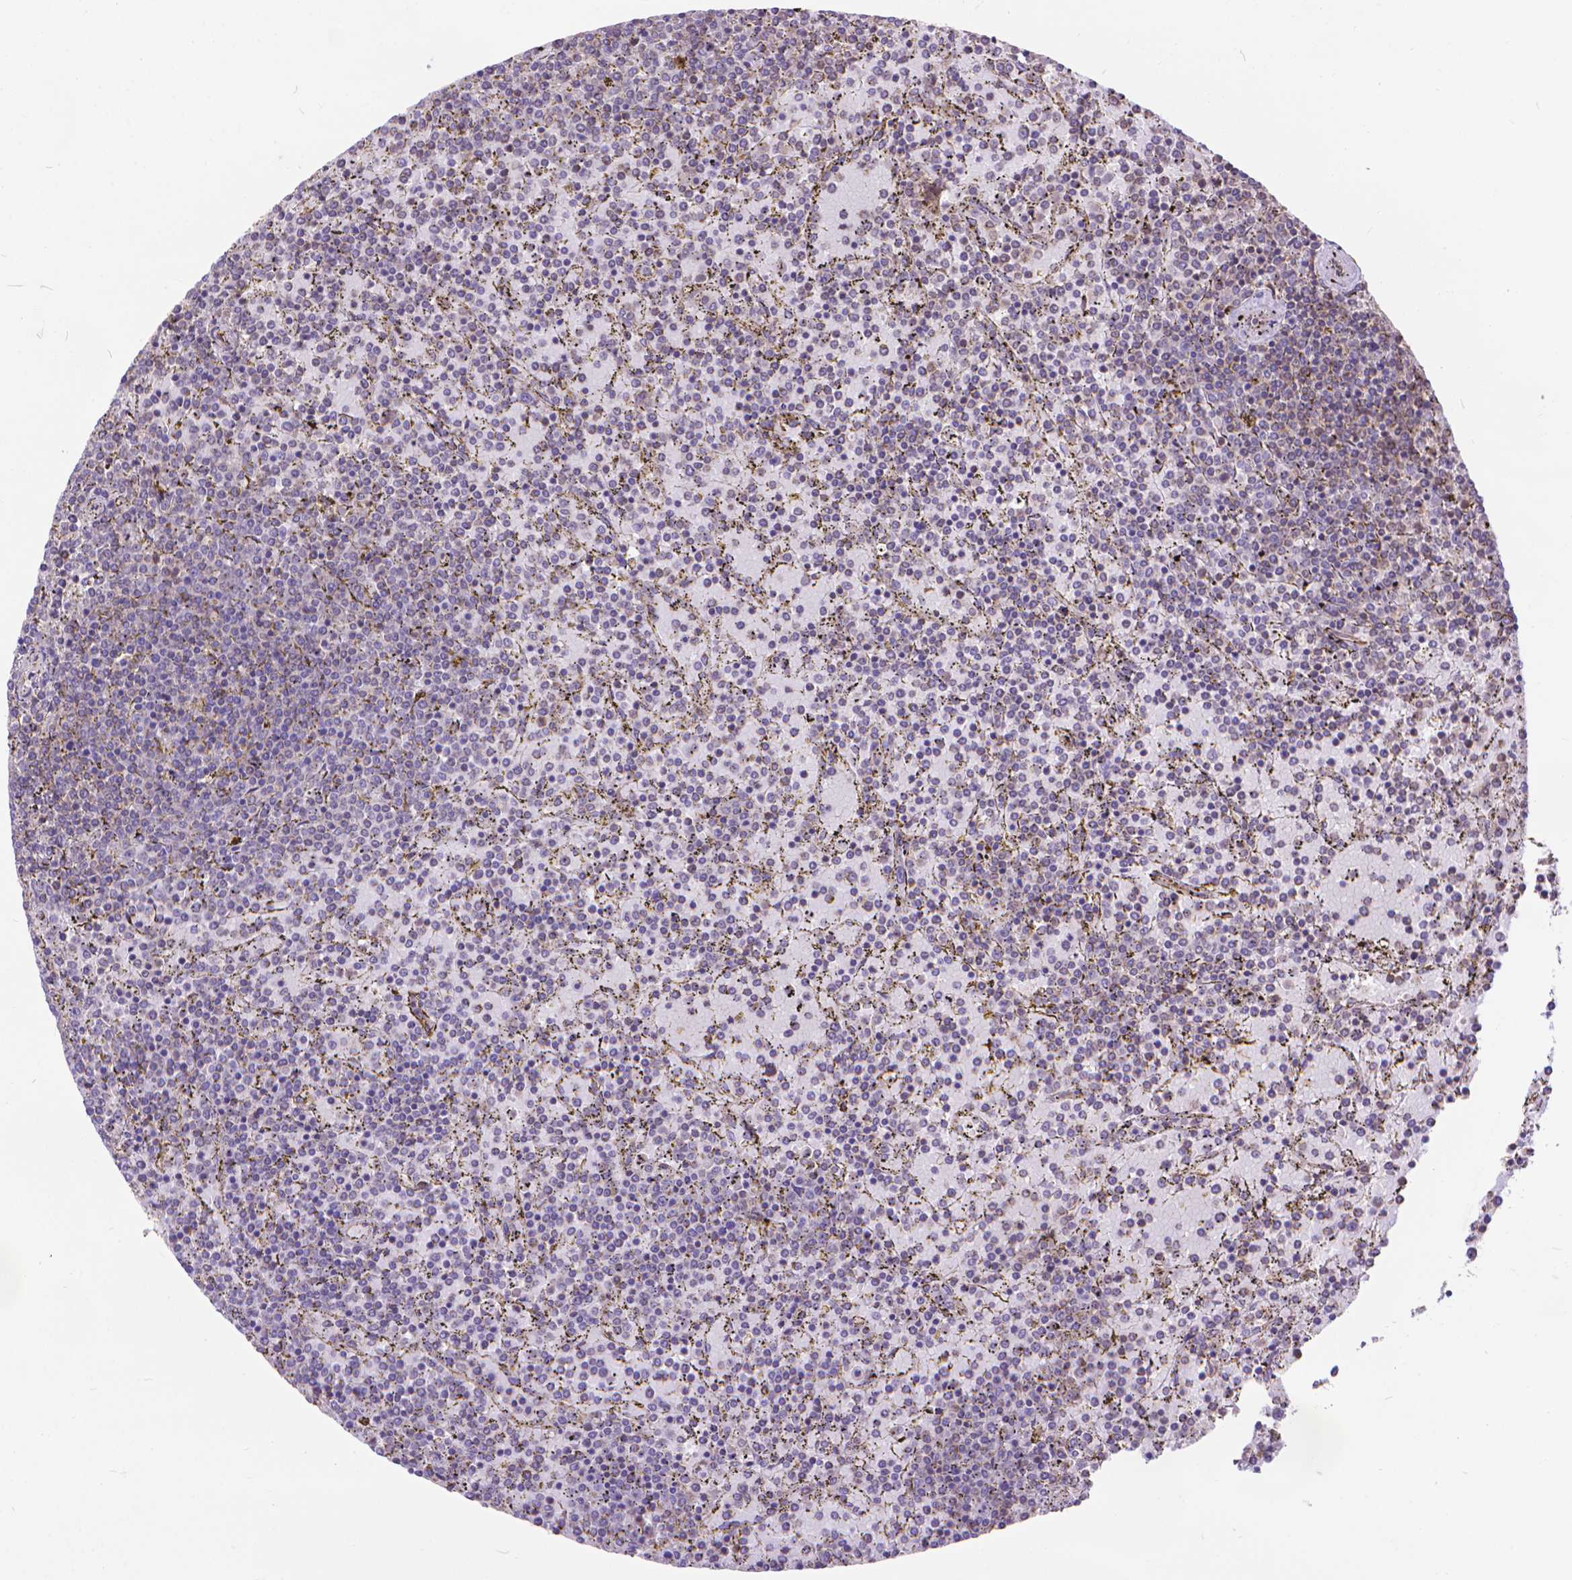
{"staining": {"intensity": "negative", "quantity": "none", "location": "none"}, "tissue": "lymphoma", "cell_type": "Tumor cells", "image_type": "cancer", "snomed": [{"axis": "morphology", "description": "Malignant lymphoma, non-Hodgkin's type, Low grade"}, {"axis": "topography", "description": "Spleen"}], "caption": "Immunohistochemical staining of human lymphoma exhibits no significant staining in tumor cells.", "gene": "TMEM135", "patient": {"sex": "female", "age": 77}}